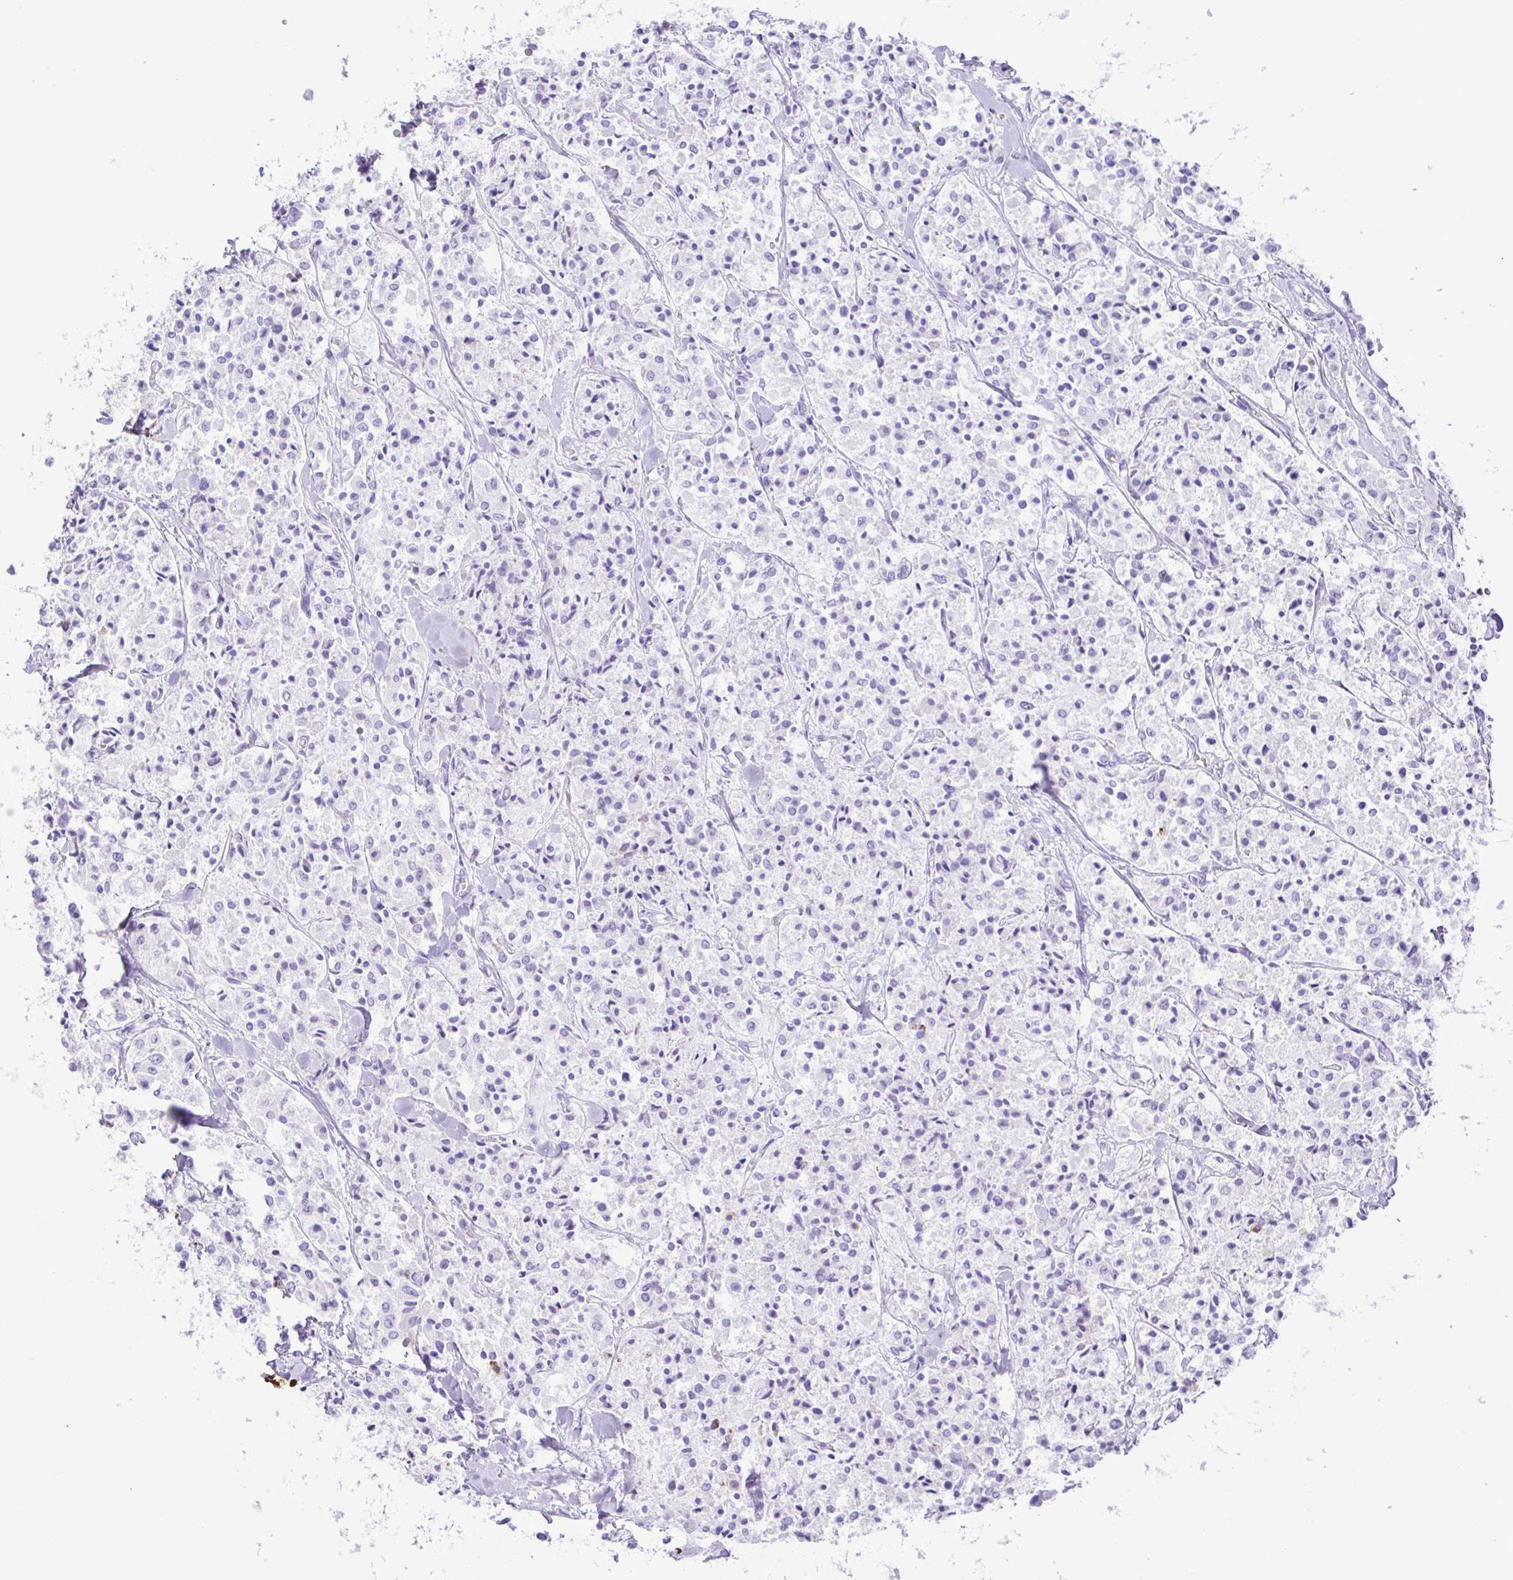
{"staining": {"intensity": "moderate", "quantity": "25%-75%", "location": "cytoplasmic/membranous"}, "tissue": "carcinoid", "cell_type": "Tumor cells", "image_type": "cancer", "snomed": [{"axis": "morphology", "description": "Carcinoid, malignant, NOS"}, {"axis": "topography", "description": "Lung"}], "caption": "Immunohistochemistry micrograph of human carcinoid stained for a protein (brown), which displays medium levels of moderate cytoplasmic/membranous positivity in approximately 25%-75% of tumor cells.", "gene": "ERP27", "patient": {"sex": "male", "age": 71}}